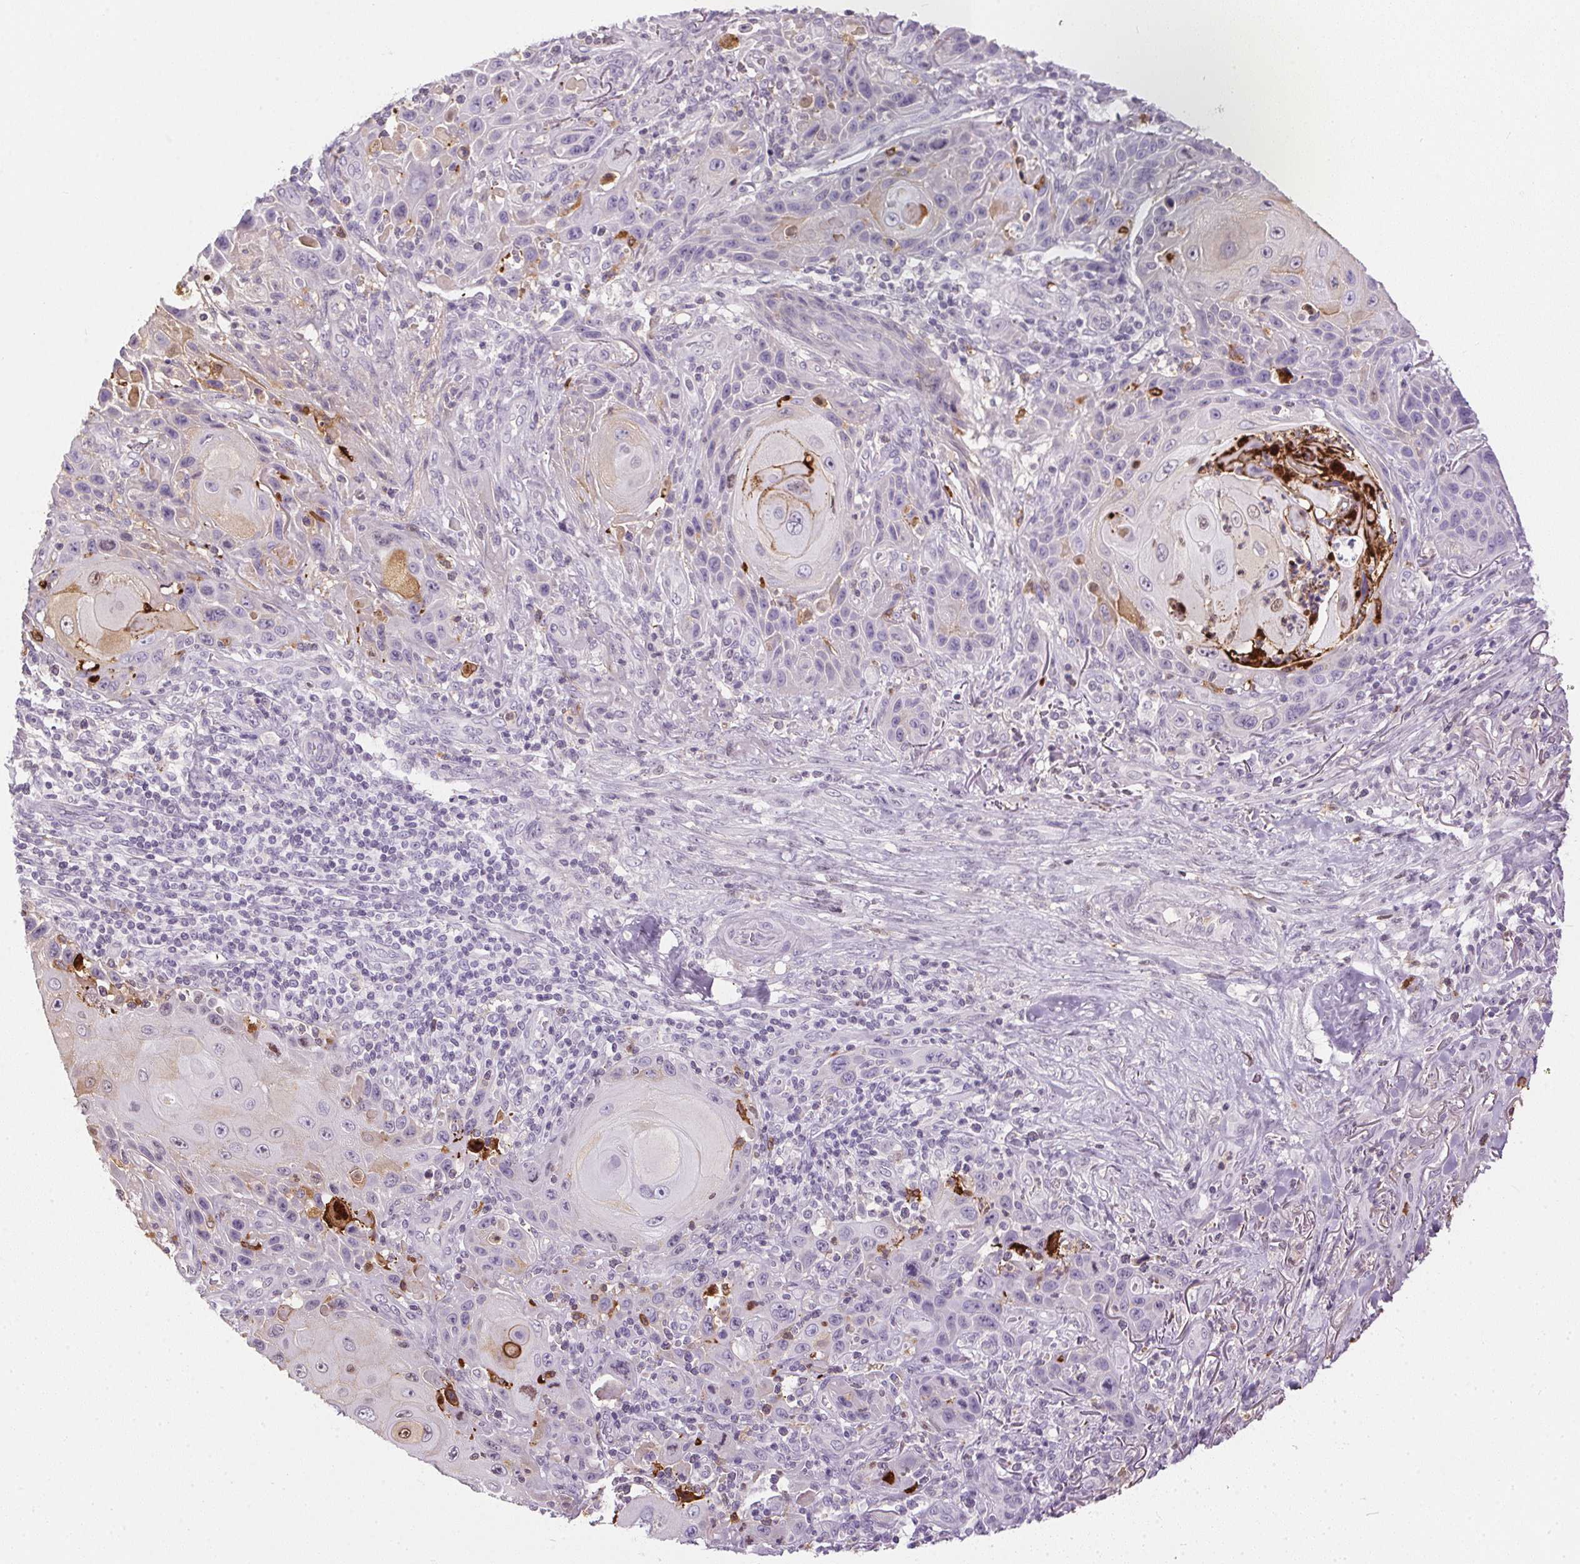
{"staining": {"intensity": "weak", "quantity": "<25%", "location": "cytoplasmic/membranous,nuclear"}, "tissue": "skin cancer", "cell_type": "Tumor cells", "image_type": "cancer", "snomed": [{"axis": "morphology", "description": "Squamous cell carcinoma, NOS"}, {"axis": "topography", "description": "Skin"}], "caption": "Immunohistochemistry photomicrograph of neoplastic tissue: skin cancer stained with DAB (3,3'-diaminobenzidine) demonstrates no significant protein staining in tumor cells.", "gene": "ORM1", "patient": {"sex": "female", "age": 94}}